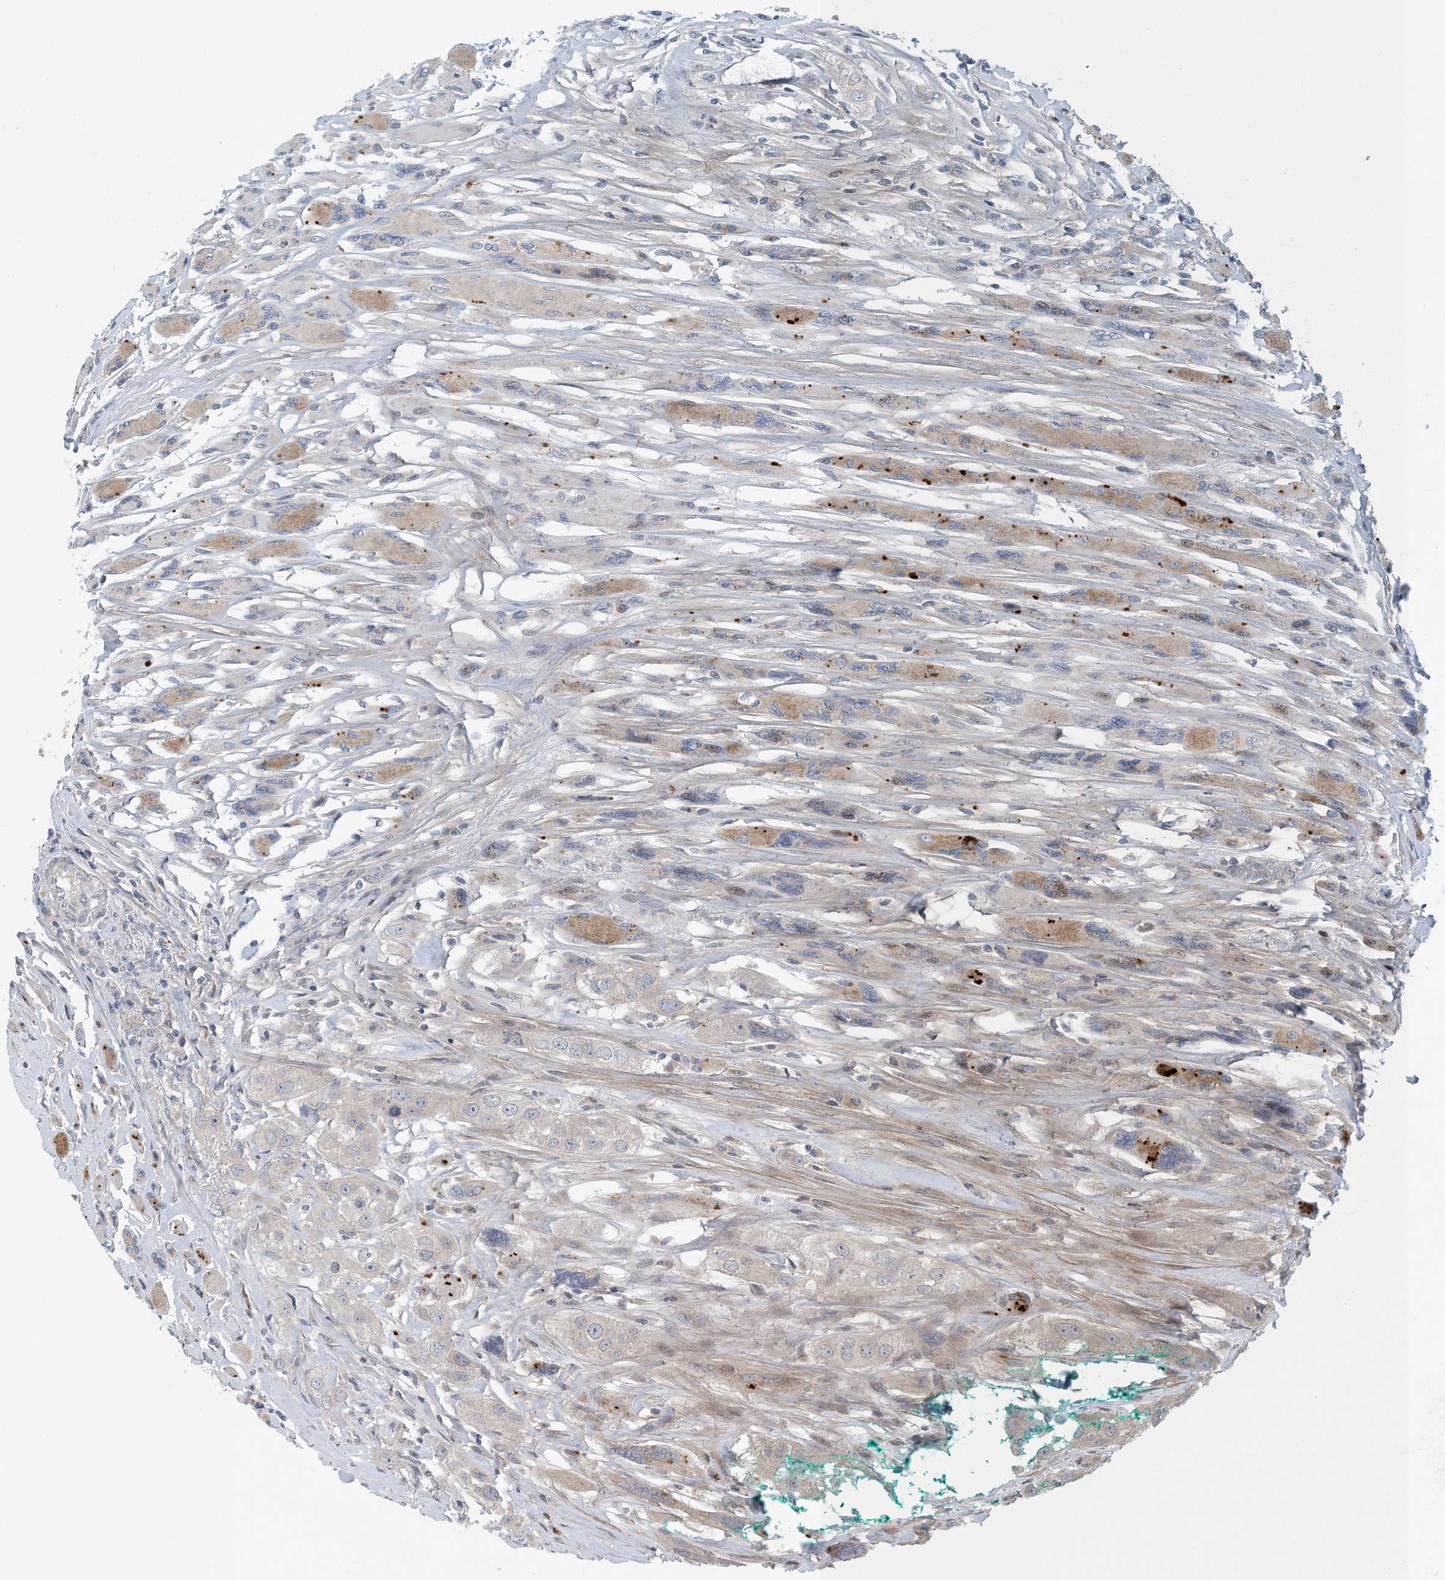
{"staining": {"intensity": "weak", "quantity": "<25%", "location": "cytoplasmic/membranous"}, "tissue": "head and neck cancer", "cell_type": "Tumor cells", "image_type": "cancer", "snomed": [{"axis": "morphology", "description": "Normal tissue, NOS"}, {"axis": "morphology", "description": "Squamous cell carcinoma, NOS"}, {"axis": "topography", "description": "Skeletal muscle"}, {"axis": "topography", "description": "Head-Neck"}], "caption": "Protein analysis of head and neck cancer shows no significant positivity in tumor cells.", "gene": "HIKESHI", "patient": {"sex": "male", "age": 51}}